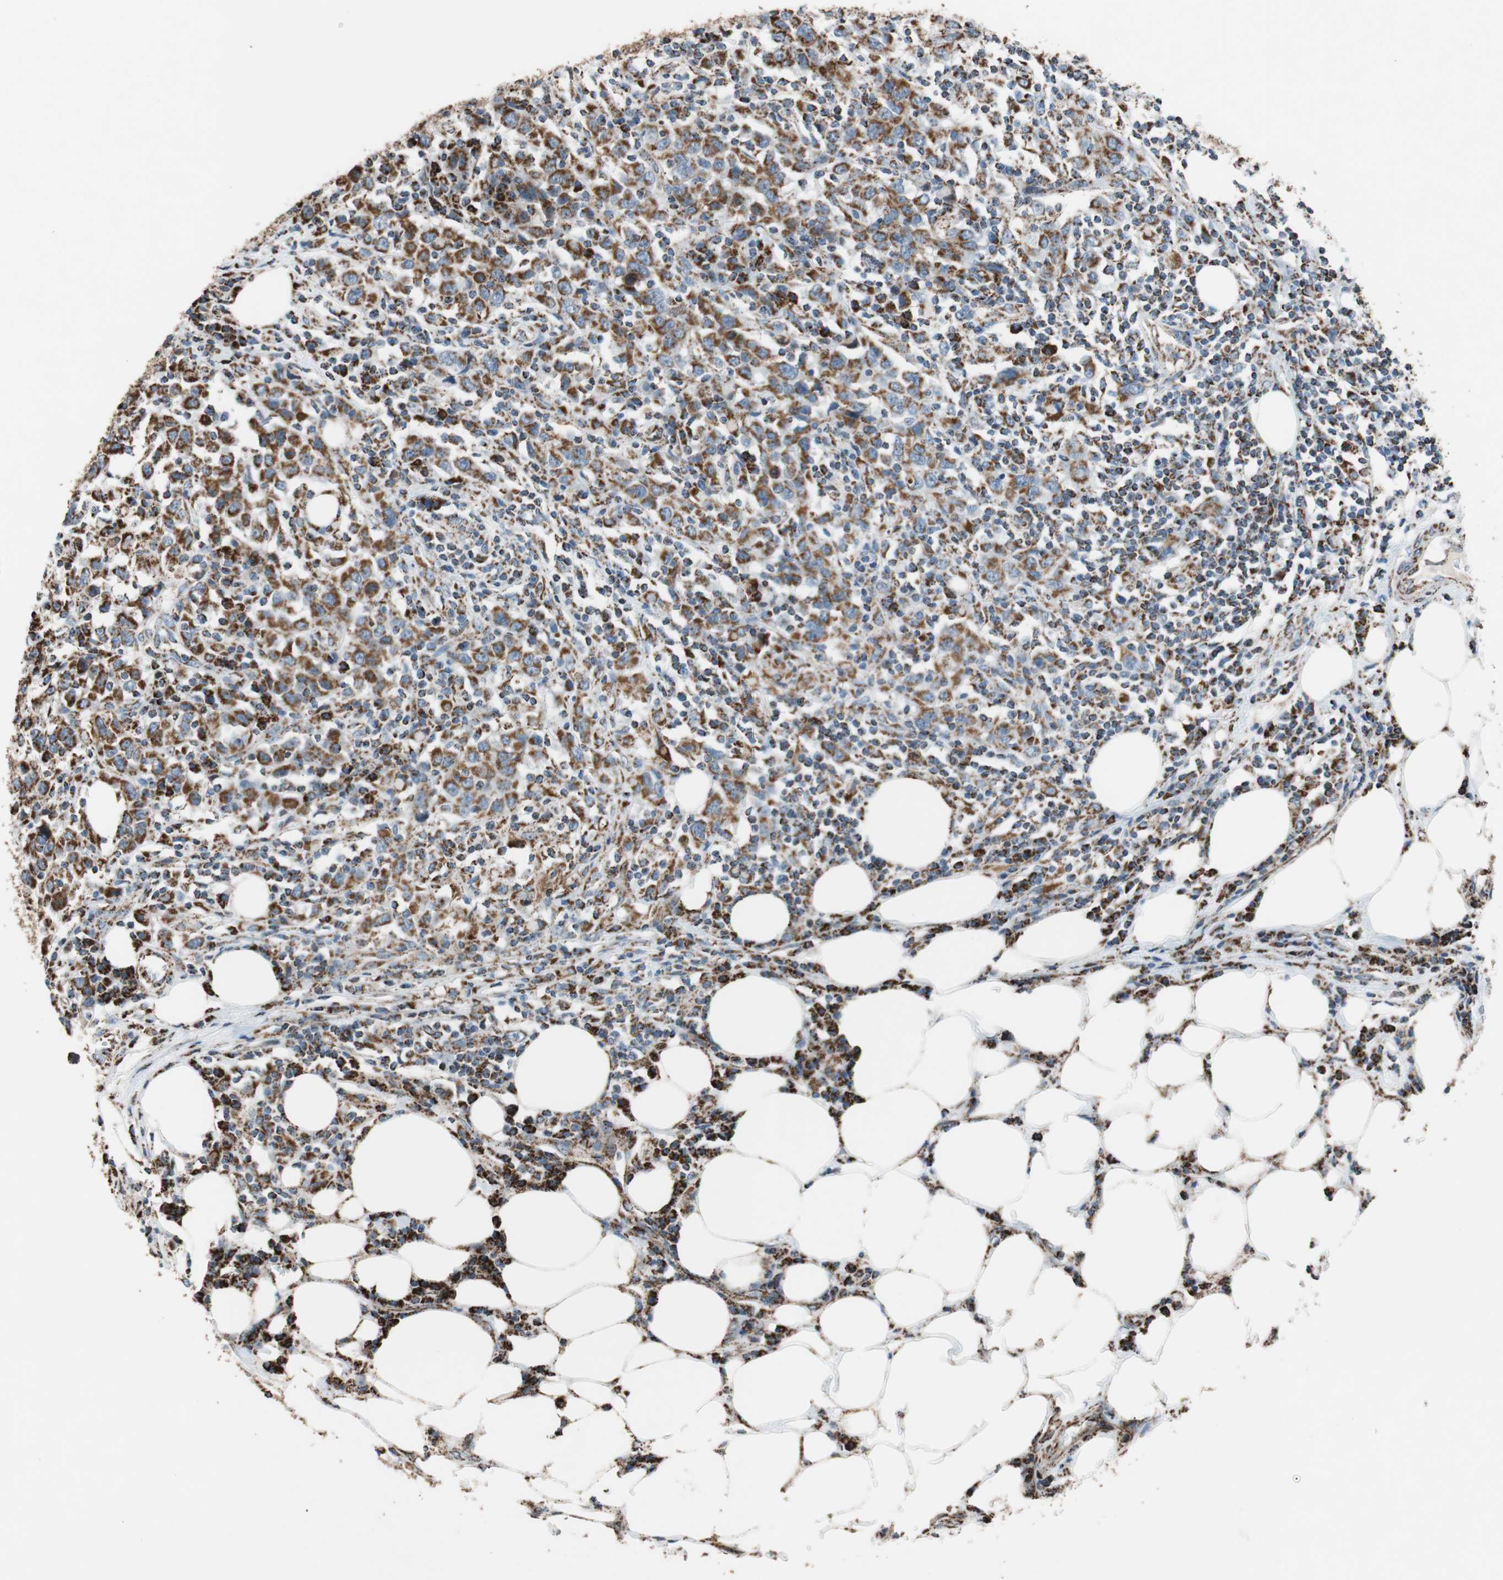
{"staining": {"intensity": "strong", "quantity": ">75%", "location": "cytoplasmic/membranous"}, "tissue": "urothelial cancer", "cell_type": "Tumor cells", "image_type": "cancer", "snomed": [{"axis": "morphology", "description": "Urothelial carcinoma, High grade"}, {"axis": "topography", "description": "Urinary bladder"}], "caption": "DAB immunohistochemical staining of high-grade urothelial carcinoma displays strong cytoplasmic/membranous protein expression in approximately >75% of tumor cells.", "gene": "PCSK4", "patient": {"sex": "male", "age": 61}}